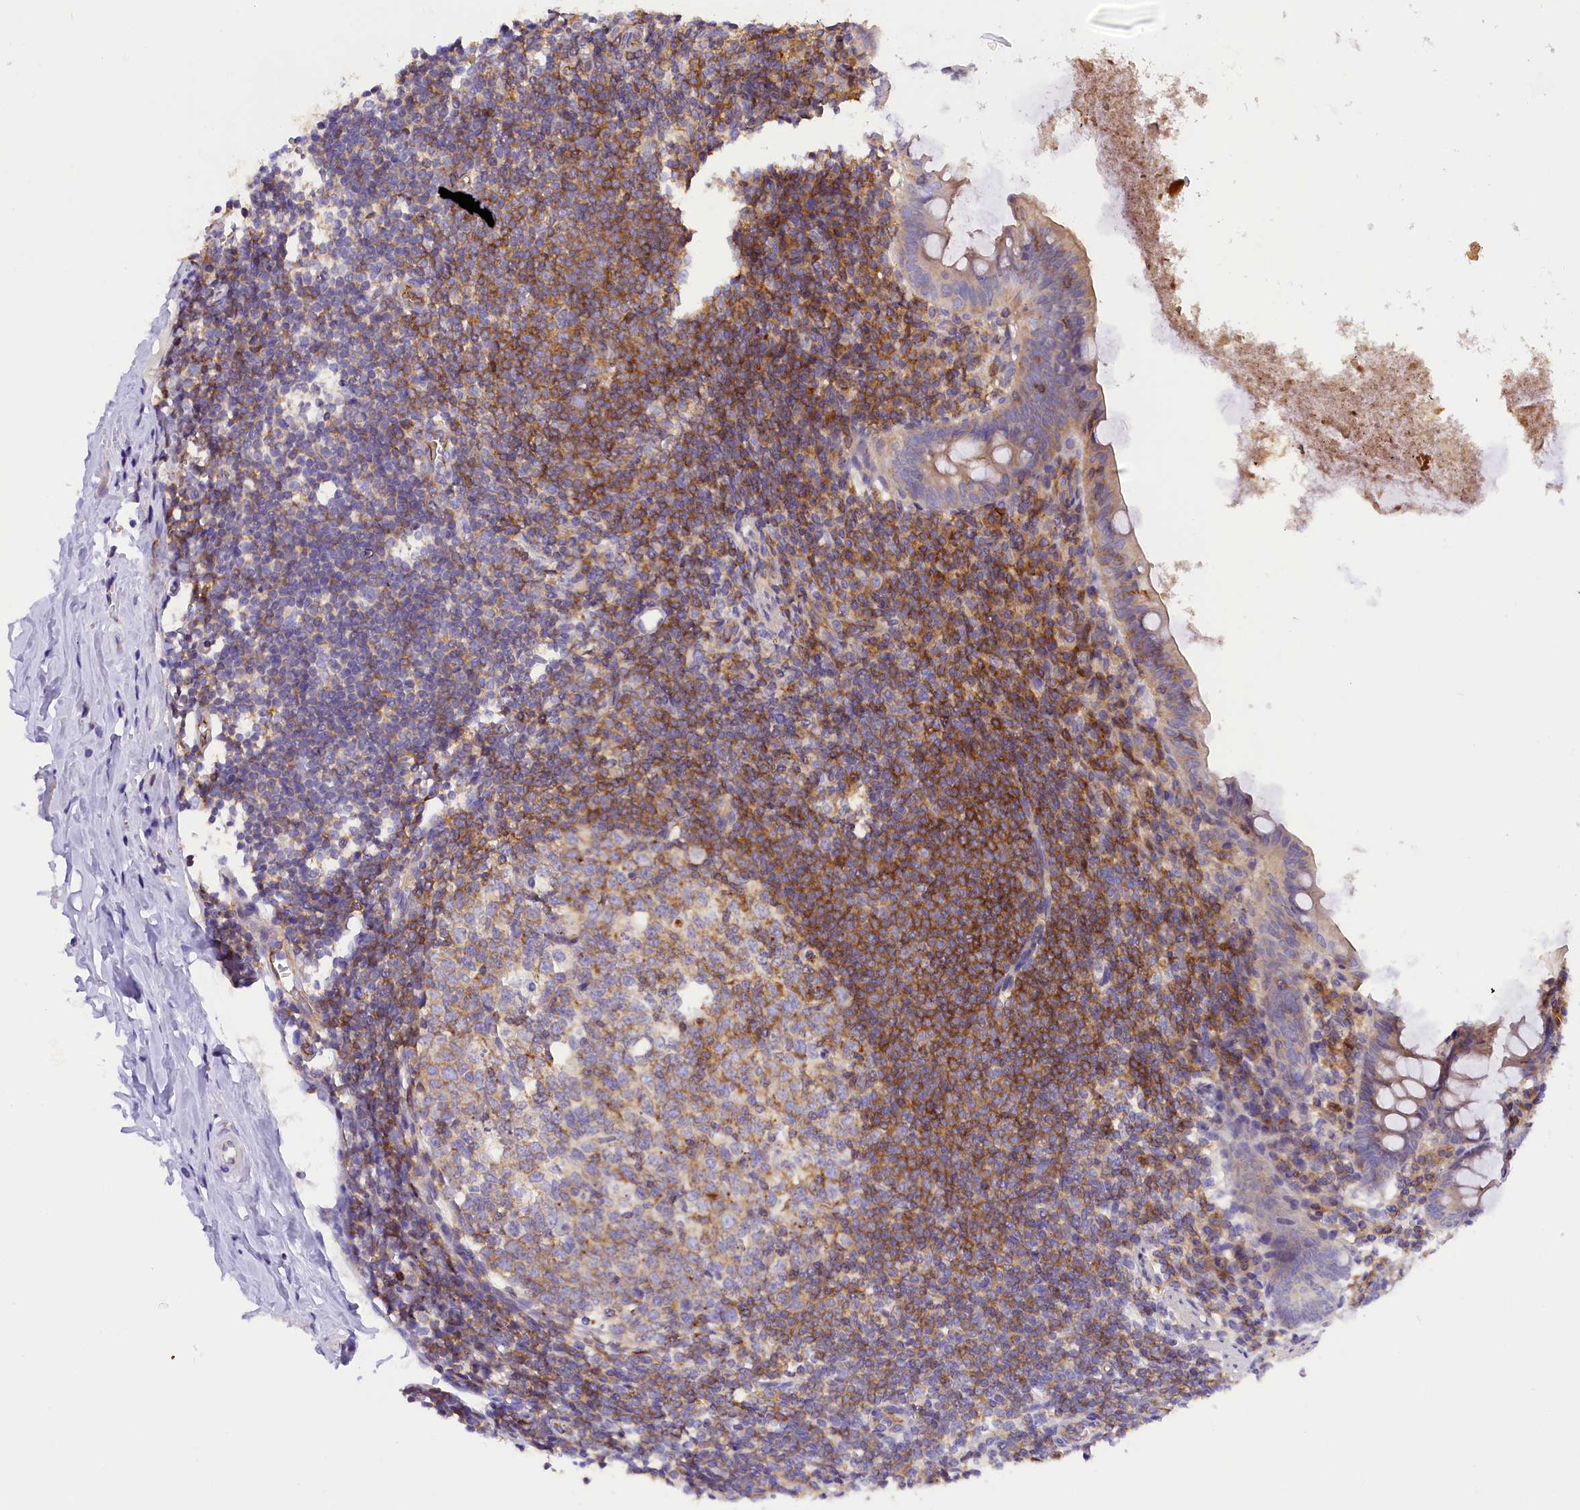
{"staining": {"intensity": "moderate", "quantity": "<25%", "location": "cytoplasmic/membranous"}, "tissue": "appendix", "cell_type": "Glandular cells", "image_type": "normal", "snomed": [{"axis": "morphology", "description": "Normal tissue, NOS"}, {"axis": "topography", "description": "Appendix"}], "caption": "IHC histopathology image of benign human appendix stained for a protein (brown), which exhibits low levels of moderate cytoplasmic/membranous staining in about <25% of glandular cells.", "gene": "FAM193A", "patient": {"sex": "female", "age": 51}}